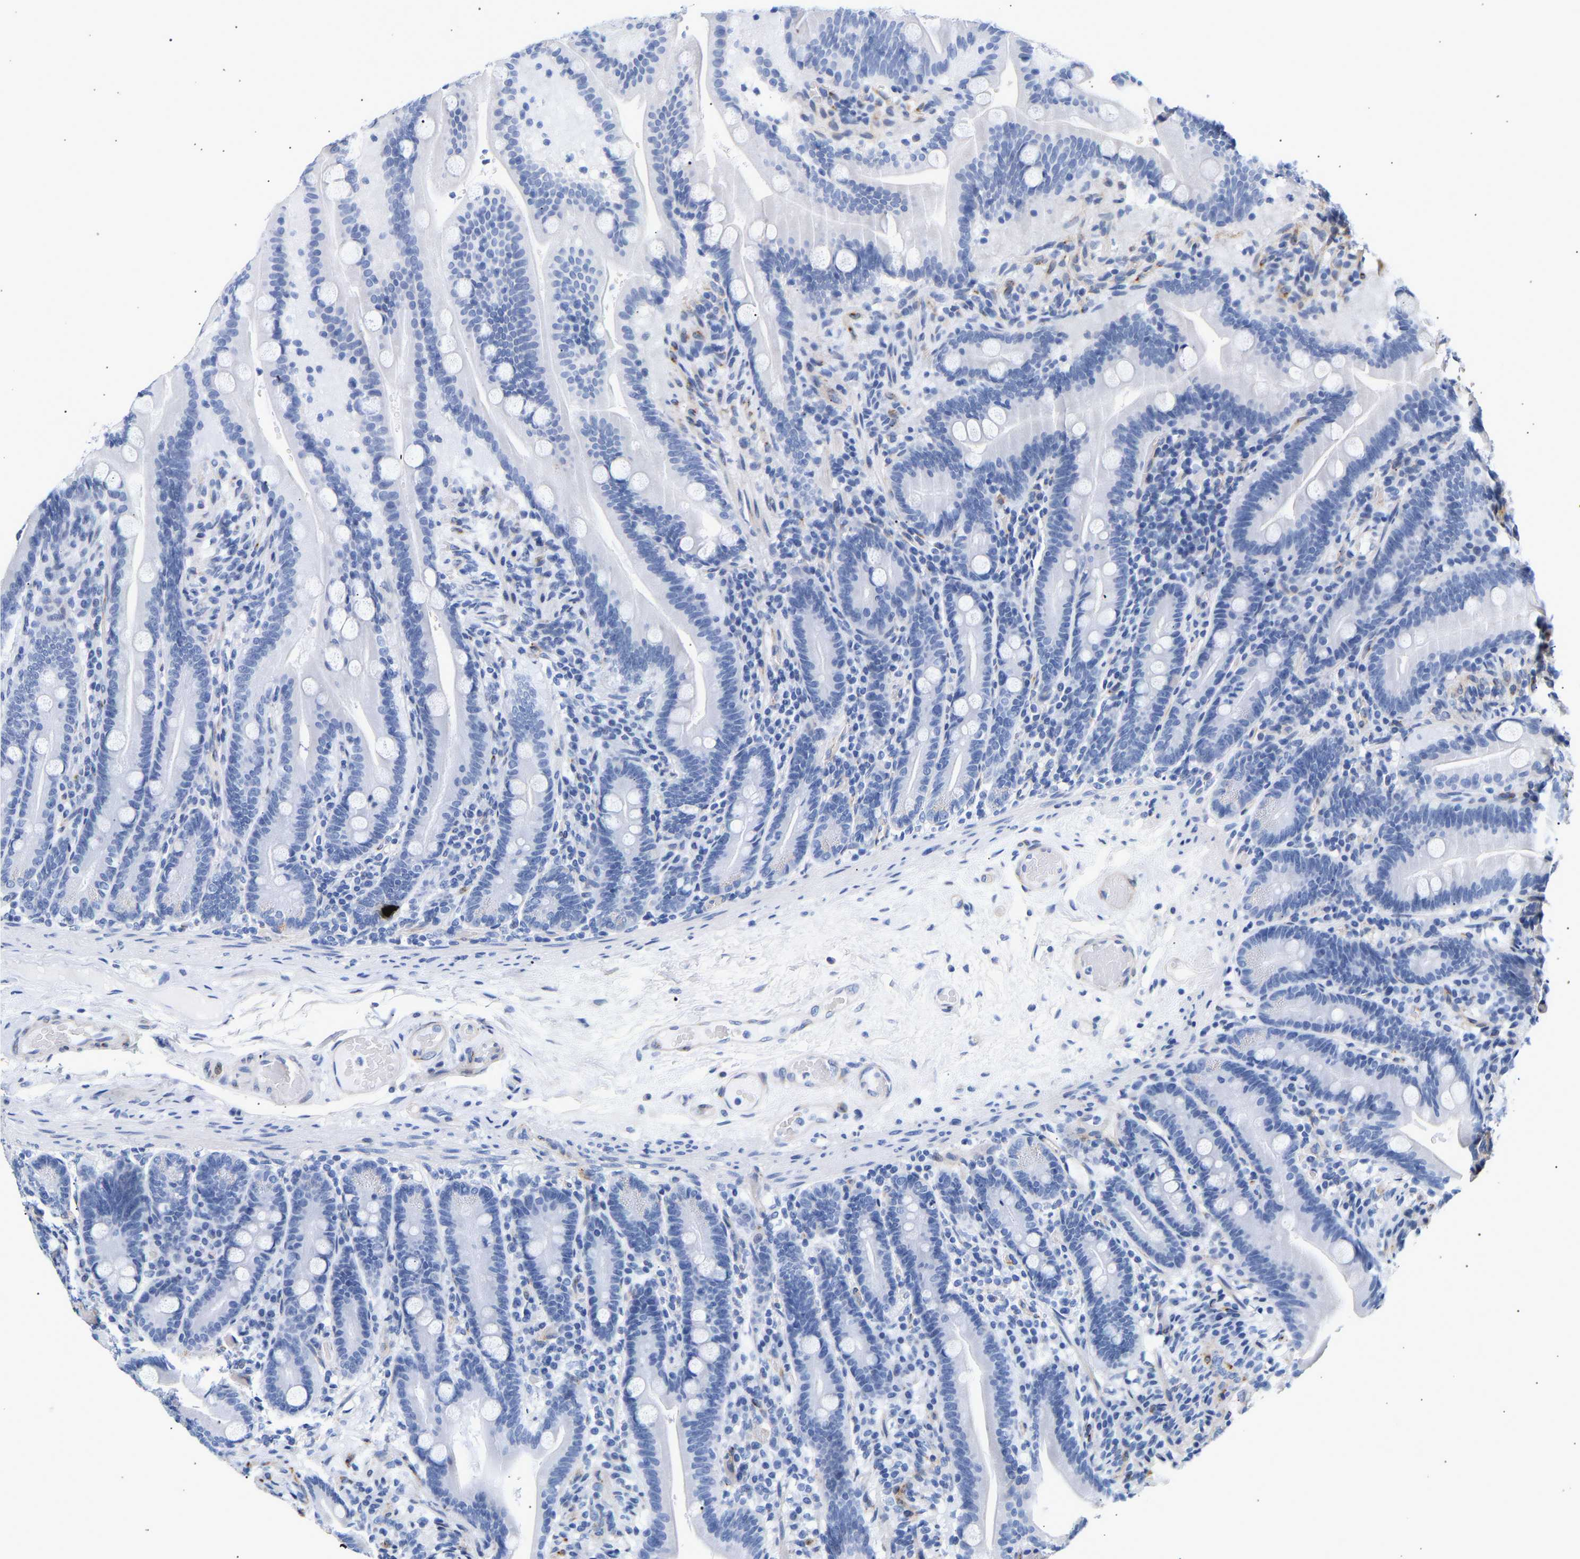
{"staining": {"intensity": "negative", "quantity": "none", "location": "none"}, "tissue": "duodenum", "cell_type": "Glandular cells", "image_type": "normal", "snomed": [{"axis": "morphology", "description": "Normal tissue, NOS"}, {"axis": "topography", "description": "Duodenum"}], "caption": "Histopathology image shows no protein positivity in glandular cells of normal duodenum.", "gene": "IGFBP7", "patient": {"sex": "male", "age": 54}}